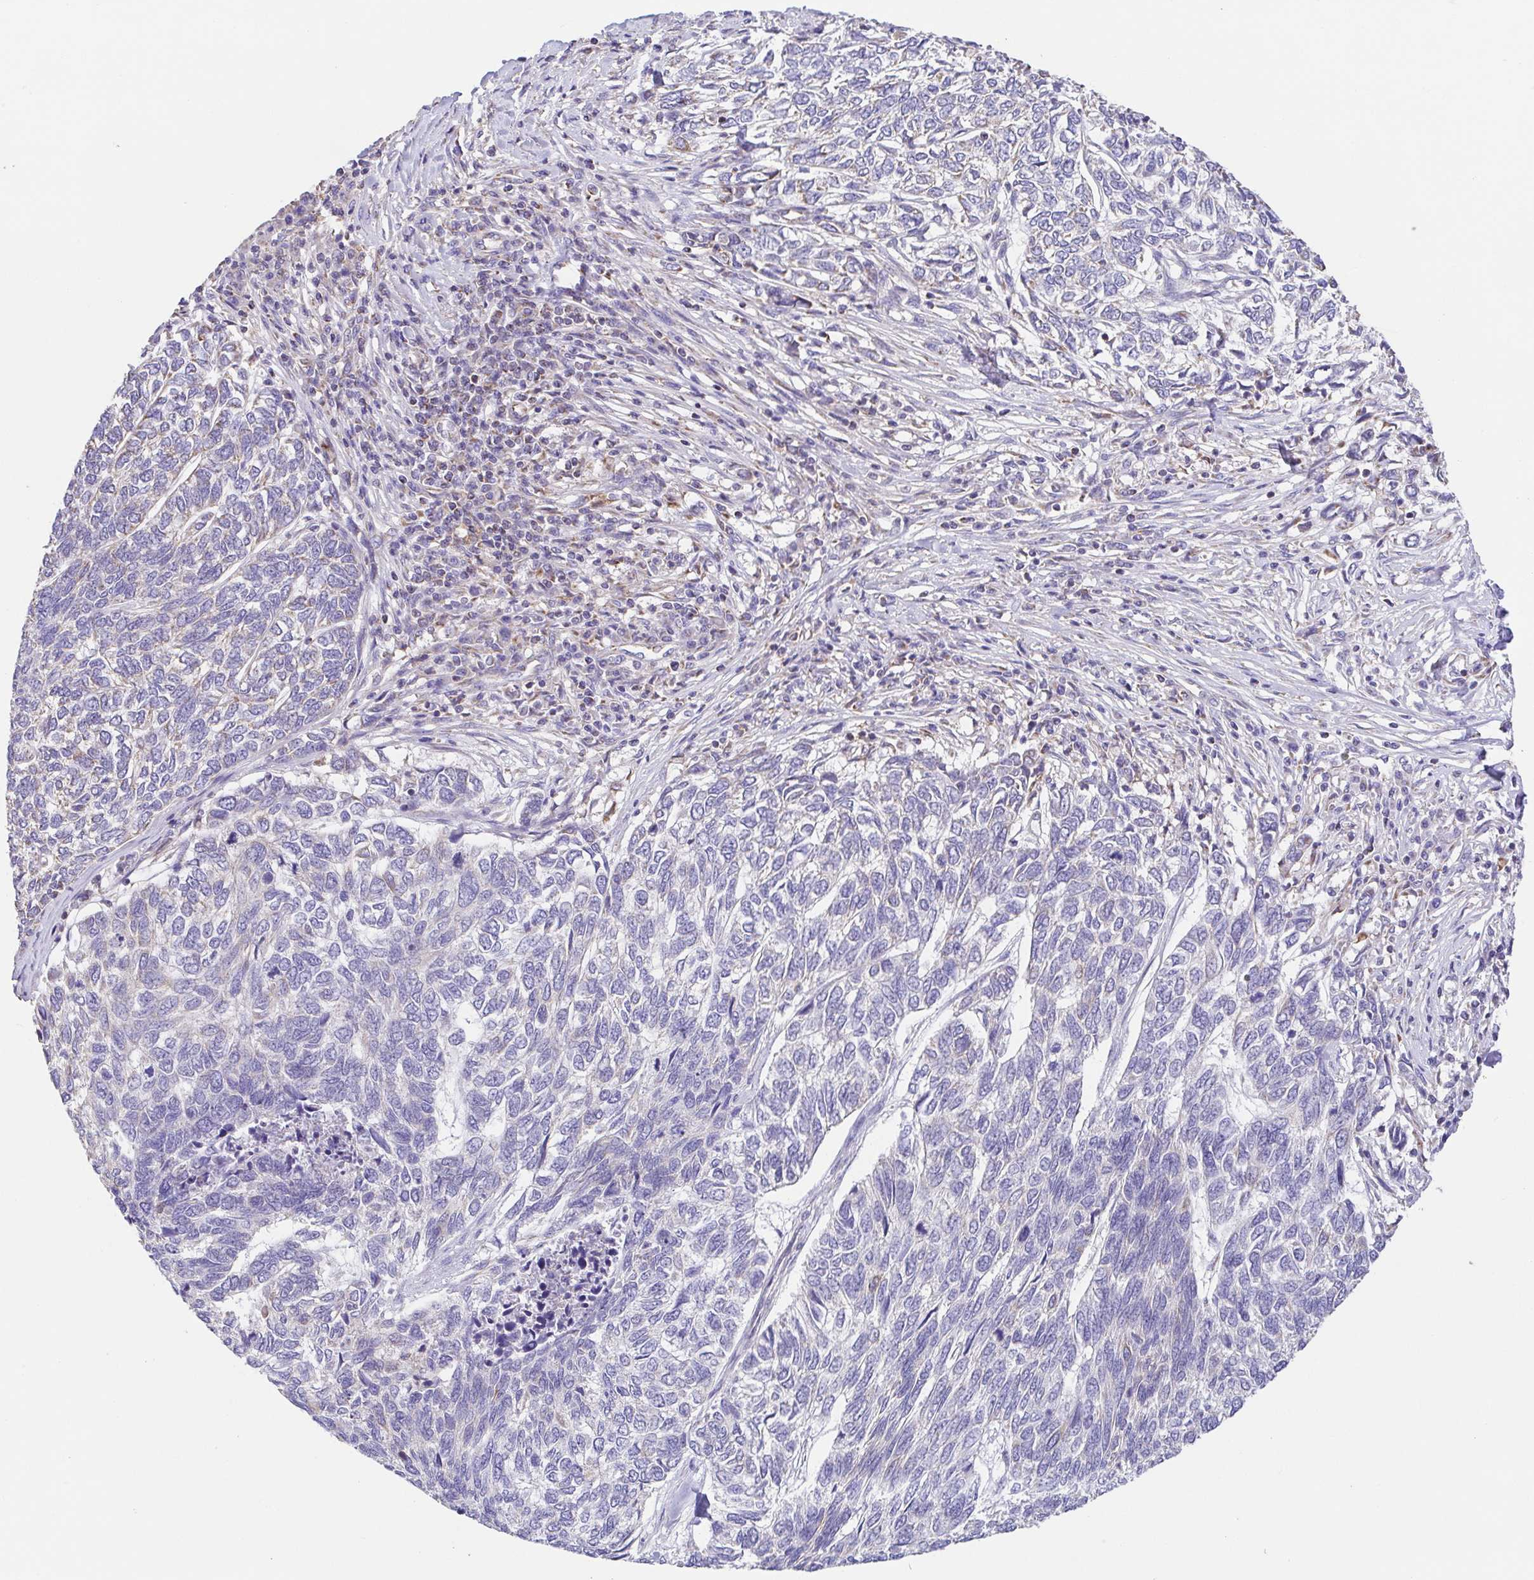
{"staining": {"intensity": "negative", "quantity": "none", "location": "none"}, "tissue": "skin cancer", "cell_type": "Tumor cells", "image_type": "cancer", "snomed": [{"axis": "morphology", "description": "Basal cell carcinoma"}, {"axis": "topography", "description": "Skin"}], "caption": "Immunohistochemistry of skin cancer (basal cell carcinoma) exhibits no staining in tumor cells. (DAB IHC, high magnification).", "gene": "GINM1", "patient": {"sex": "female", "age": 65}}